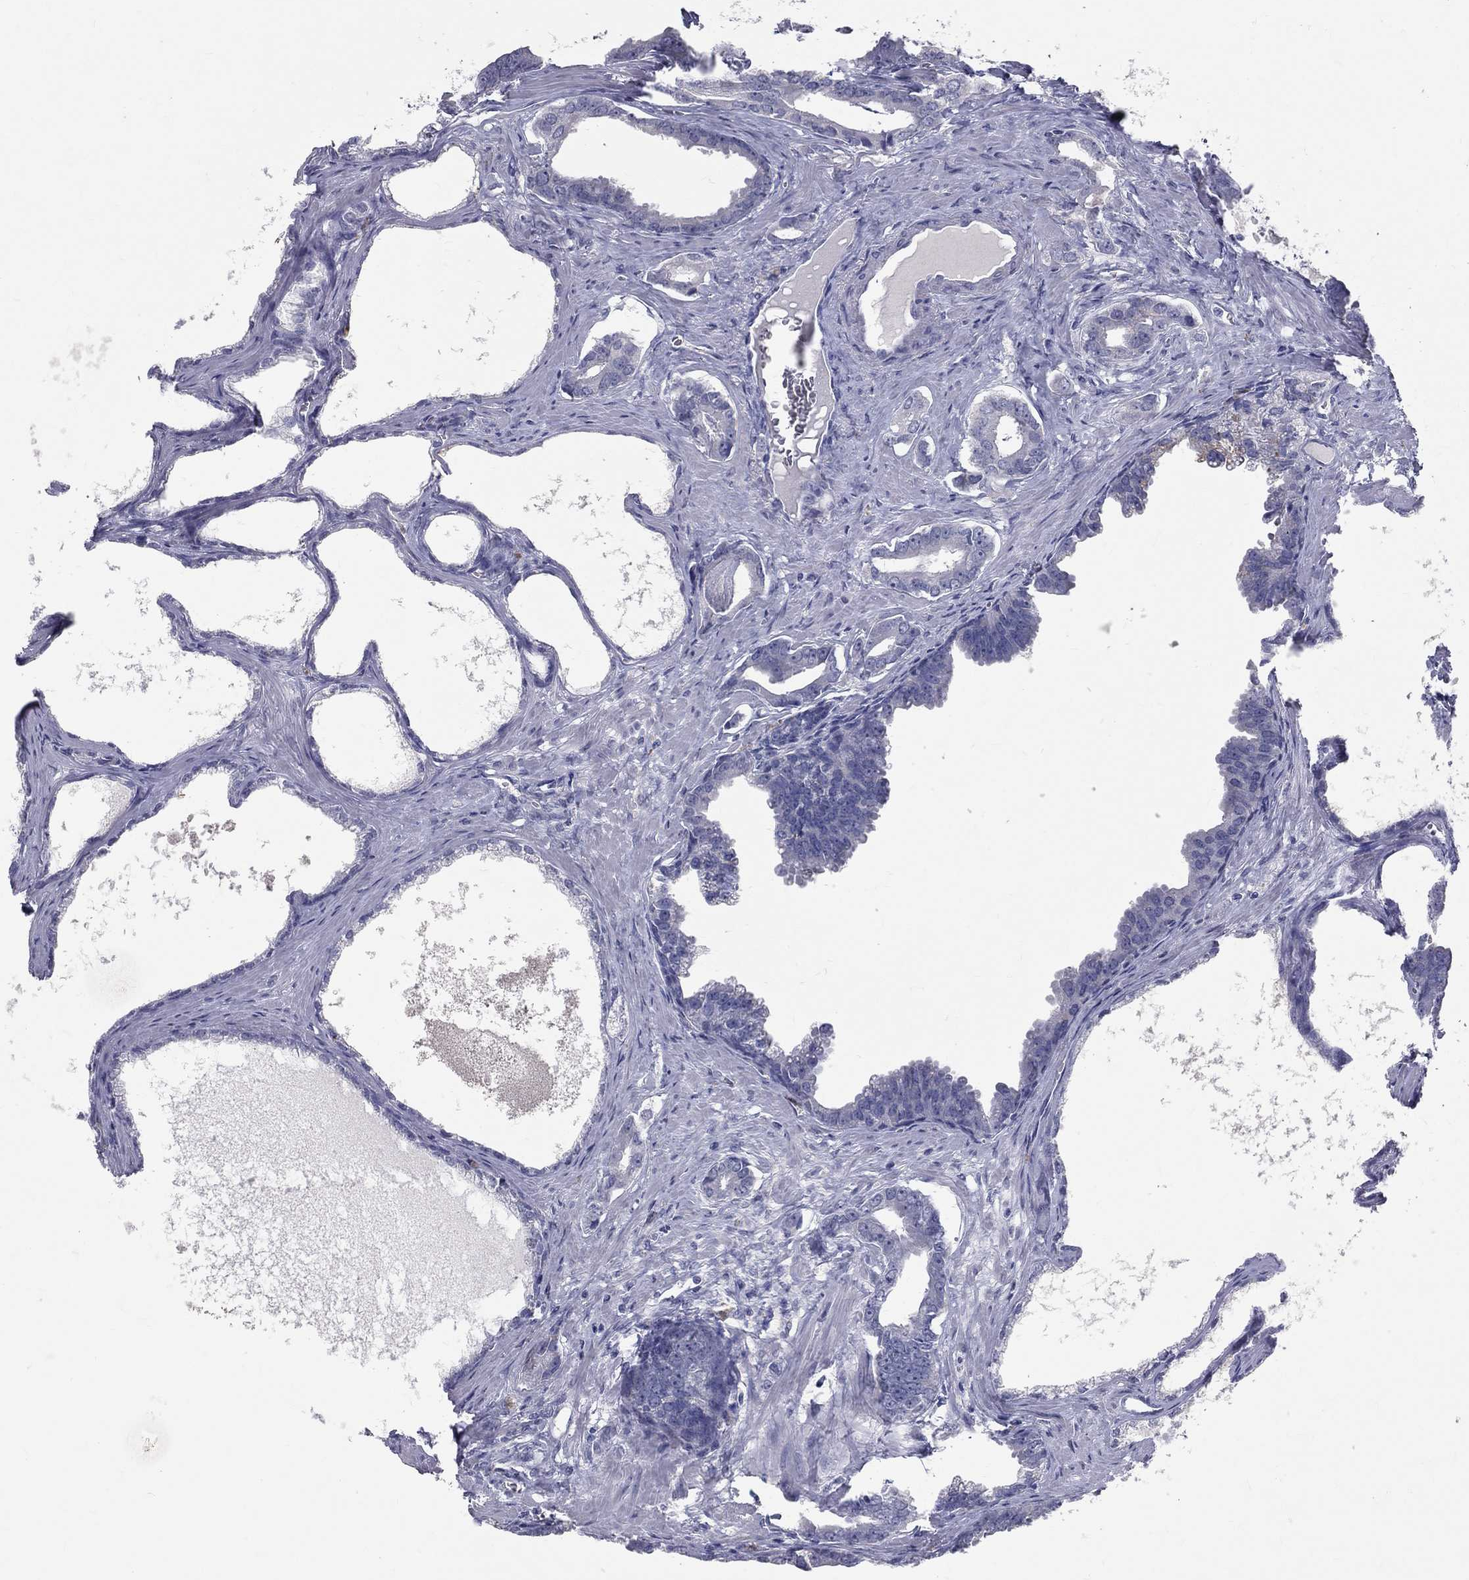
{"staining": {"intensity": "negative", "quantity": "none", "location": "none"}, "tissue": "prostate cancer", "cell_type": "Tumor cells", "image_type": "cancer", "snomed": [{"axis": "morphology", "description": "Adenocarcinoma, NOS"}, {"axis": "topography", "description": "Prostate"}], "caption": "Tumor cells show no significant protein positivity in prostate adenocarcinoma.", "gene": "TFPI2", "patient": {"sex": "male", "age": 66}}